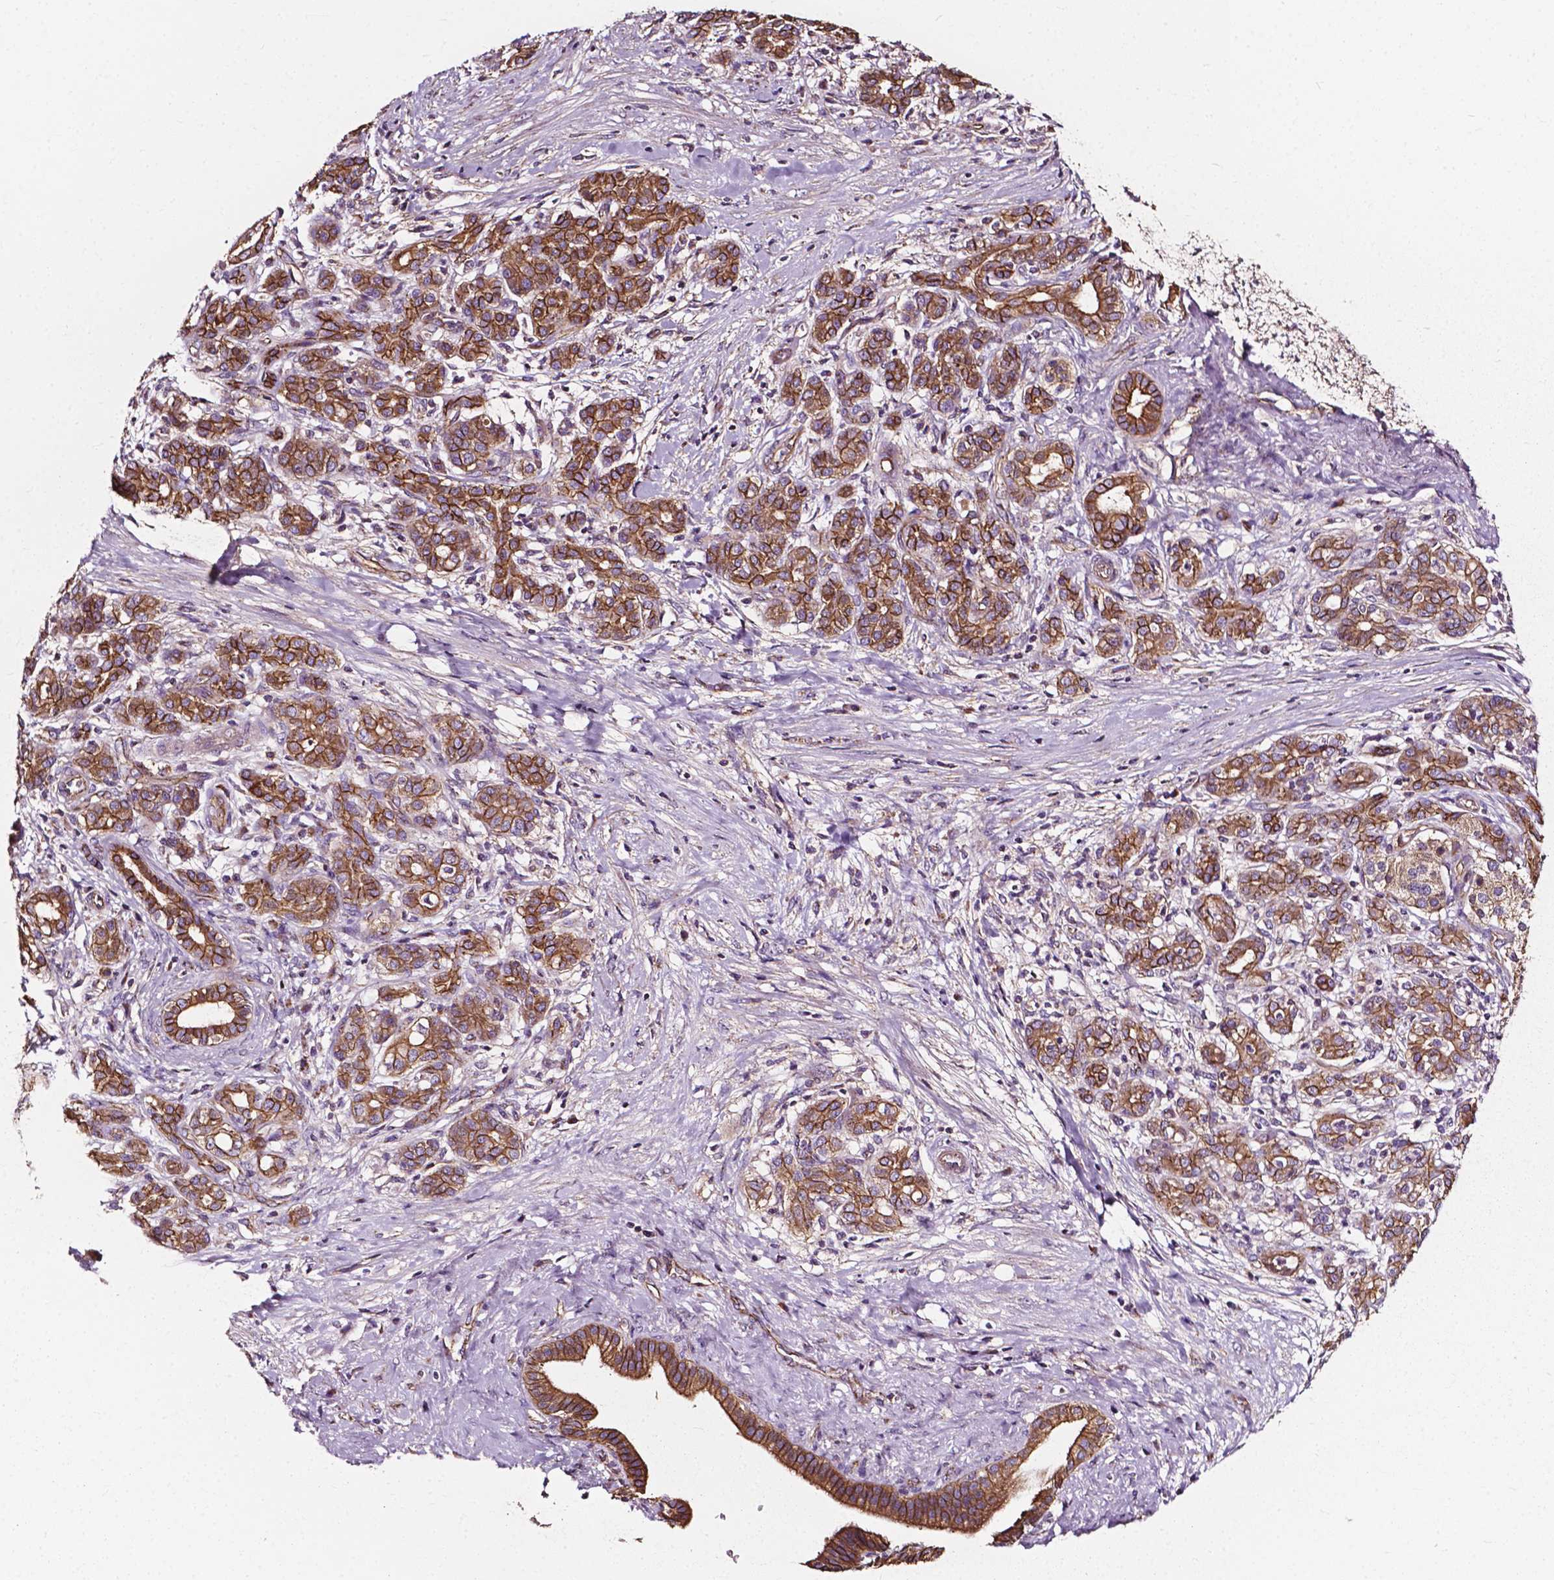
{"staining": {"intensity": "moderate", "quantity": ">75%", "location": "cytoplasmic/membranous"}, "tissue": "pancreatic cancer", "cell_type": "Tumor cells", "image_type": "cancer", "snomed": [{"axis": "morphology", "description": "Adenocarcinoma, NOS"}, {"axis": "topography", "description": "Pancreas"}], "caption": "Protein expression analysis of human pancreatic adenocarcinoma reveals moderate cytoplasmic/membranous expression in approximately >75% of tumor cells.", "gene": "ATG16L1", "patient": {"sex": "male", "age": 44}}